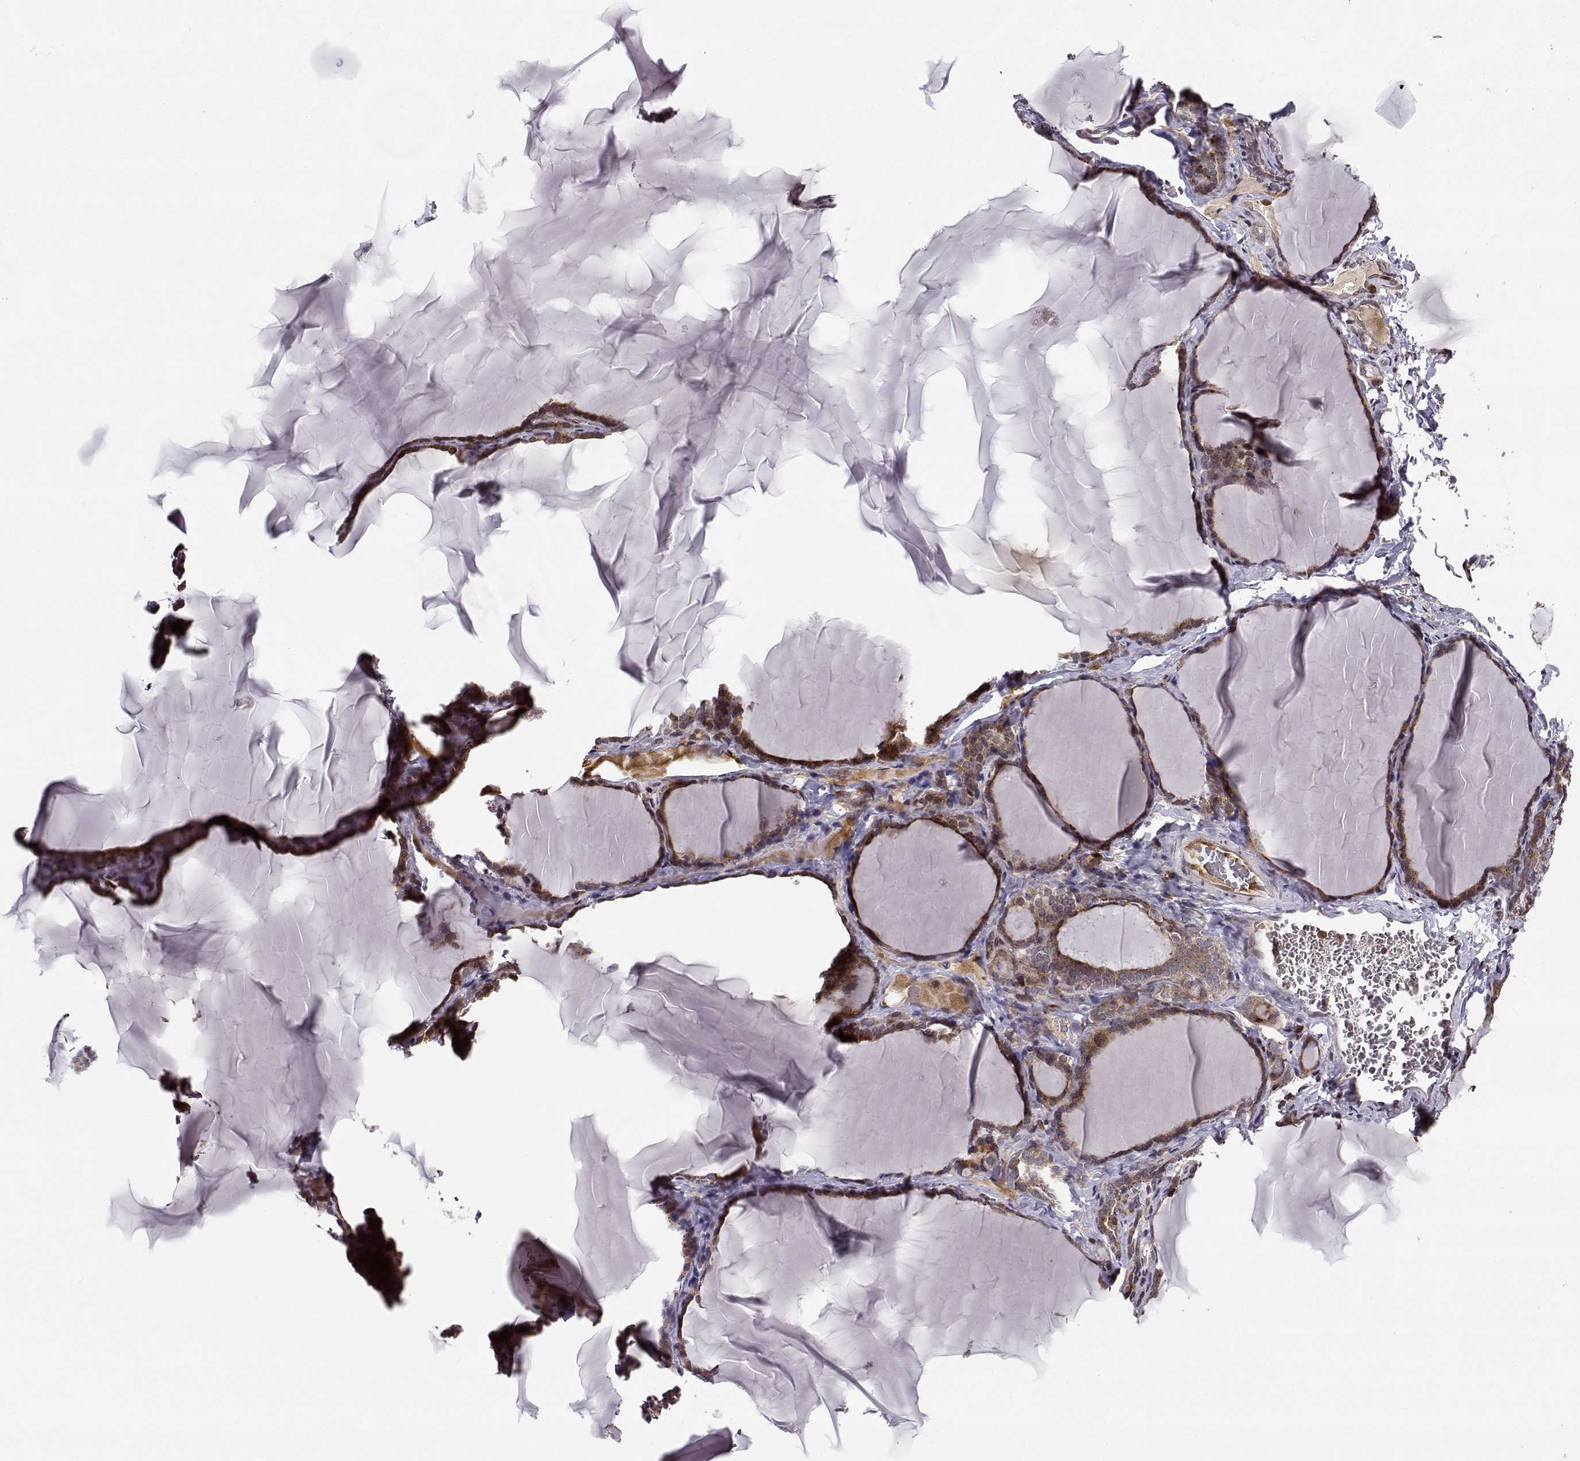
{"staining": {"intensity": "strong", "quantity": ">75%", "location": "cytoplasmic/membranous"}, "tissue": "thyroid gland", "cell_type": "Glandular cells", "image_type": "normal", "snomed": [{"axis": "morphology", "description": "Normal tissue, NOS"}, {"axis": "morphology", "description": "Hyperplasia, NOS"}, {"axis": "topography", "description": "Thyroid gland"}], "caption": "Strong cytoplasmic/membranous protein staining is identified in about >75% of glandular cells in thyroid gland.", "gene": "RPL31", "patient": {"sex": "female", "age": 27}}